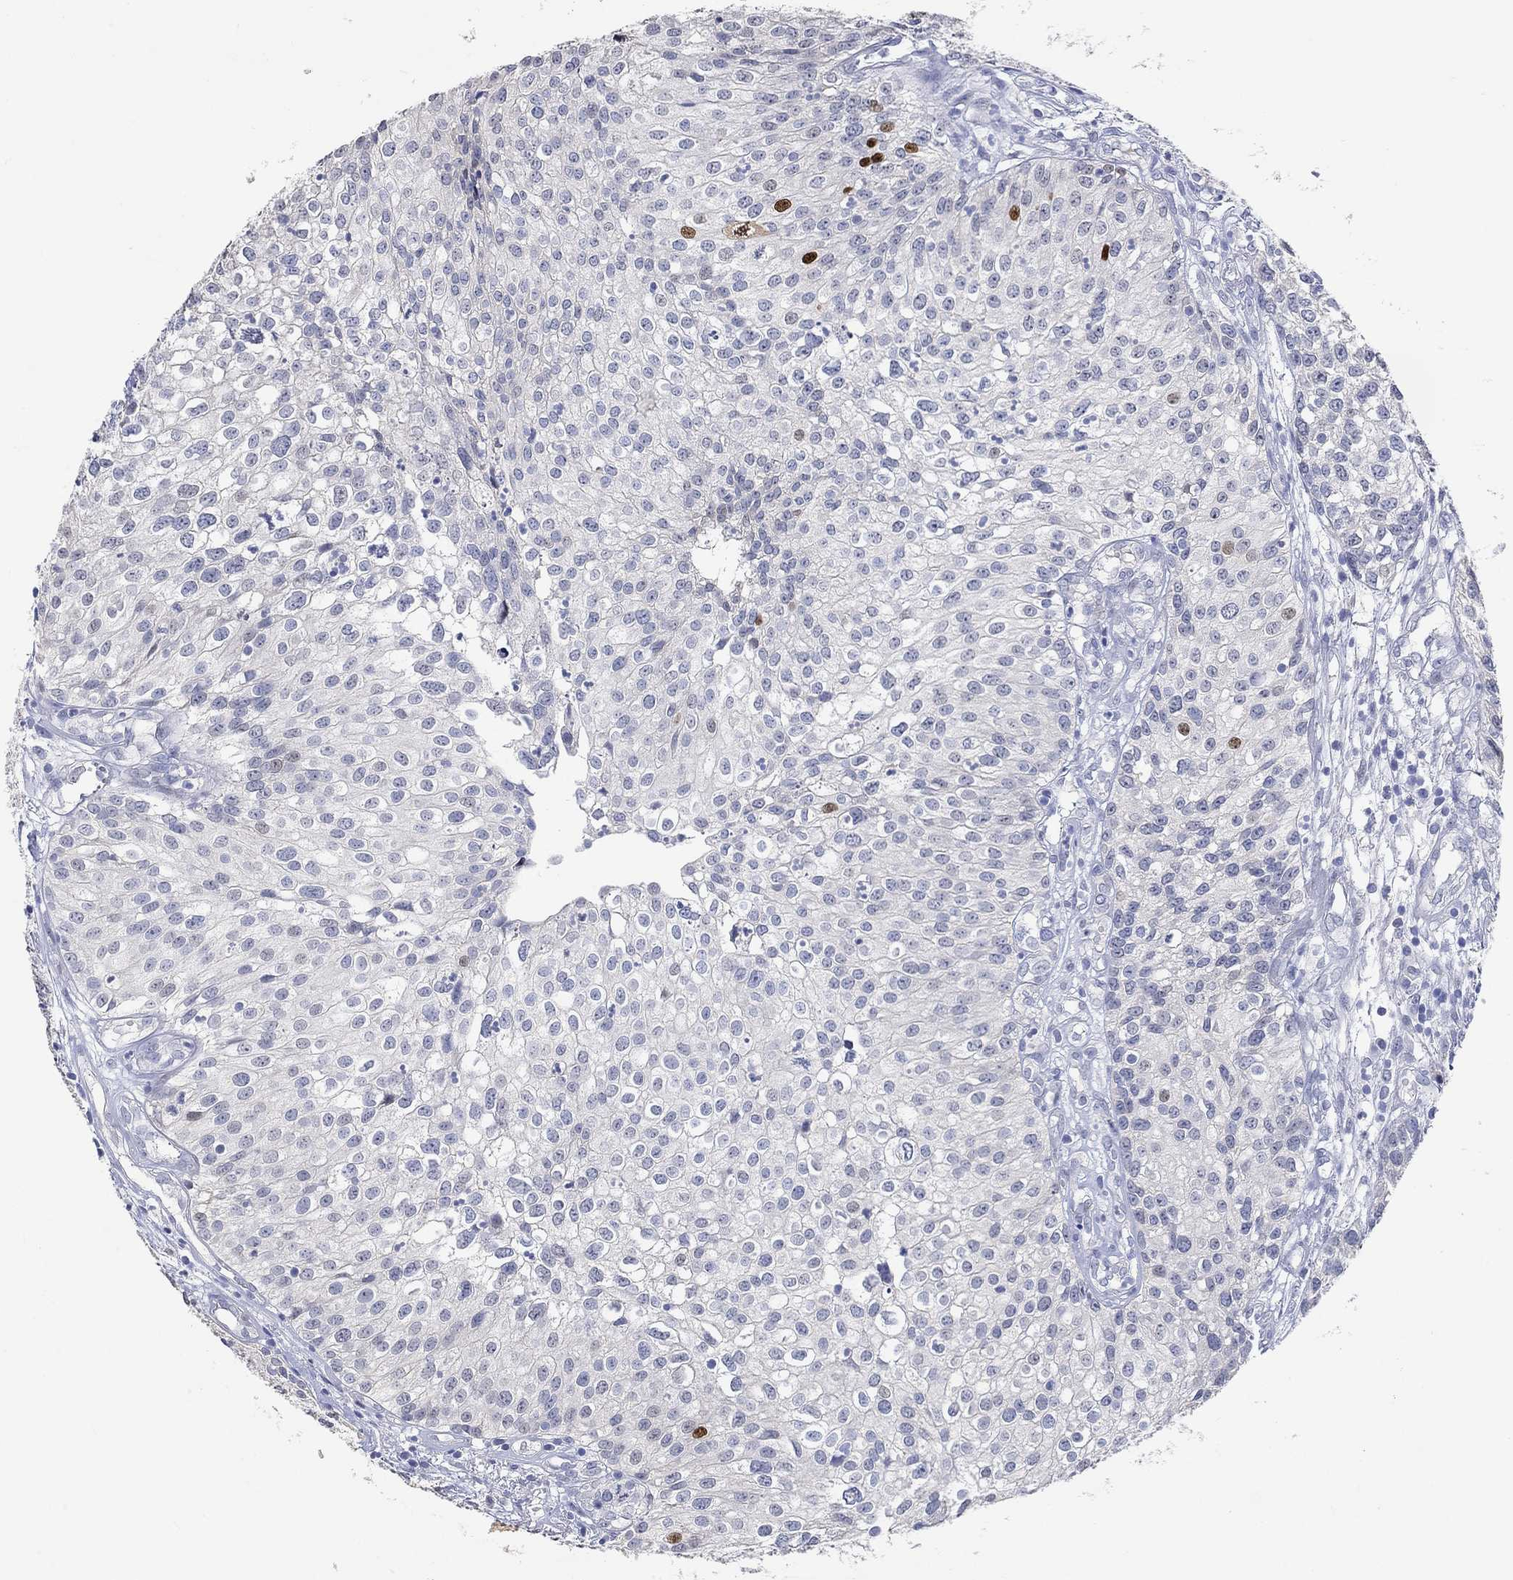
{"staining": {"intensity": "strong", "quantity": "<25%", "location": "nuclear"}, "tissue": "urothelial cancer", "cell_type": "Tumor cells", "image_type": "cancer", "snomed": [{"axis": "morphology", "description": "Urothelial carcinoma, High grade"}, {"axis": "topography", "description": "Urinary bladder"}], "caption": "Strong nuclear protein staining is present in about <25% of tumor cells in urothelial carcinoma (high-grade).", "gene": "PNMA5", "patient": {"sex": "female", "age": 79}}